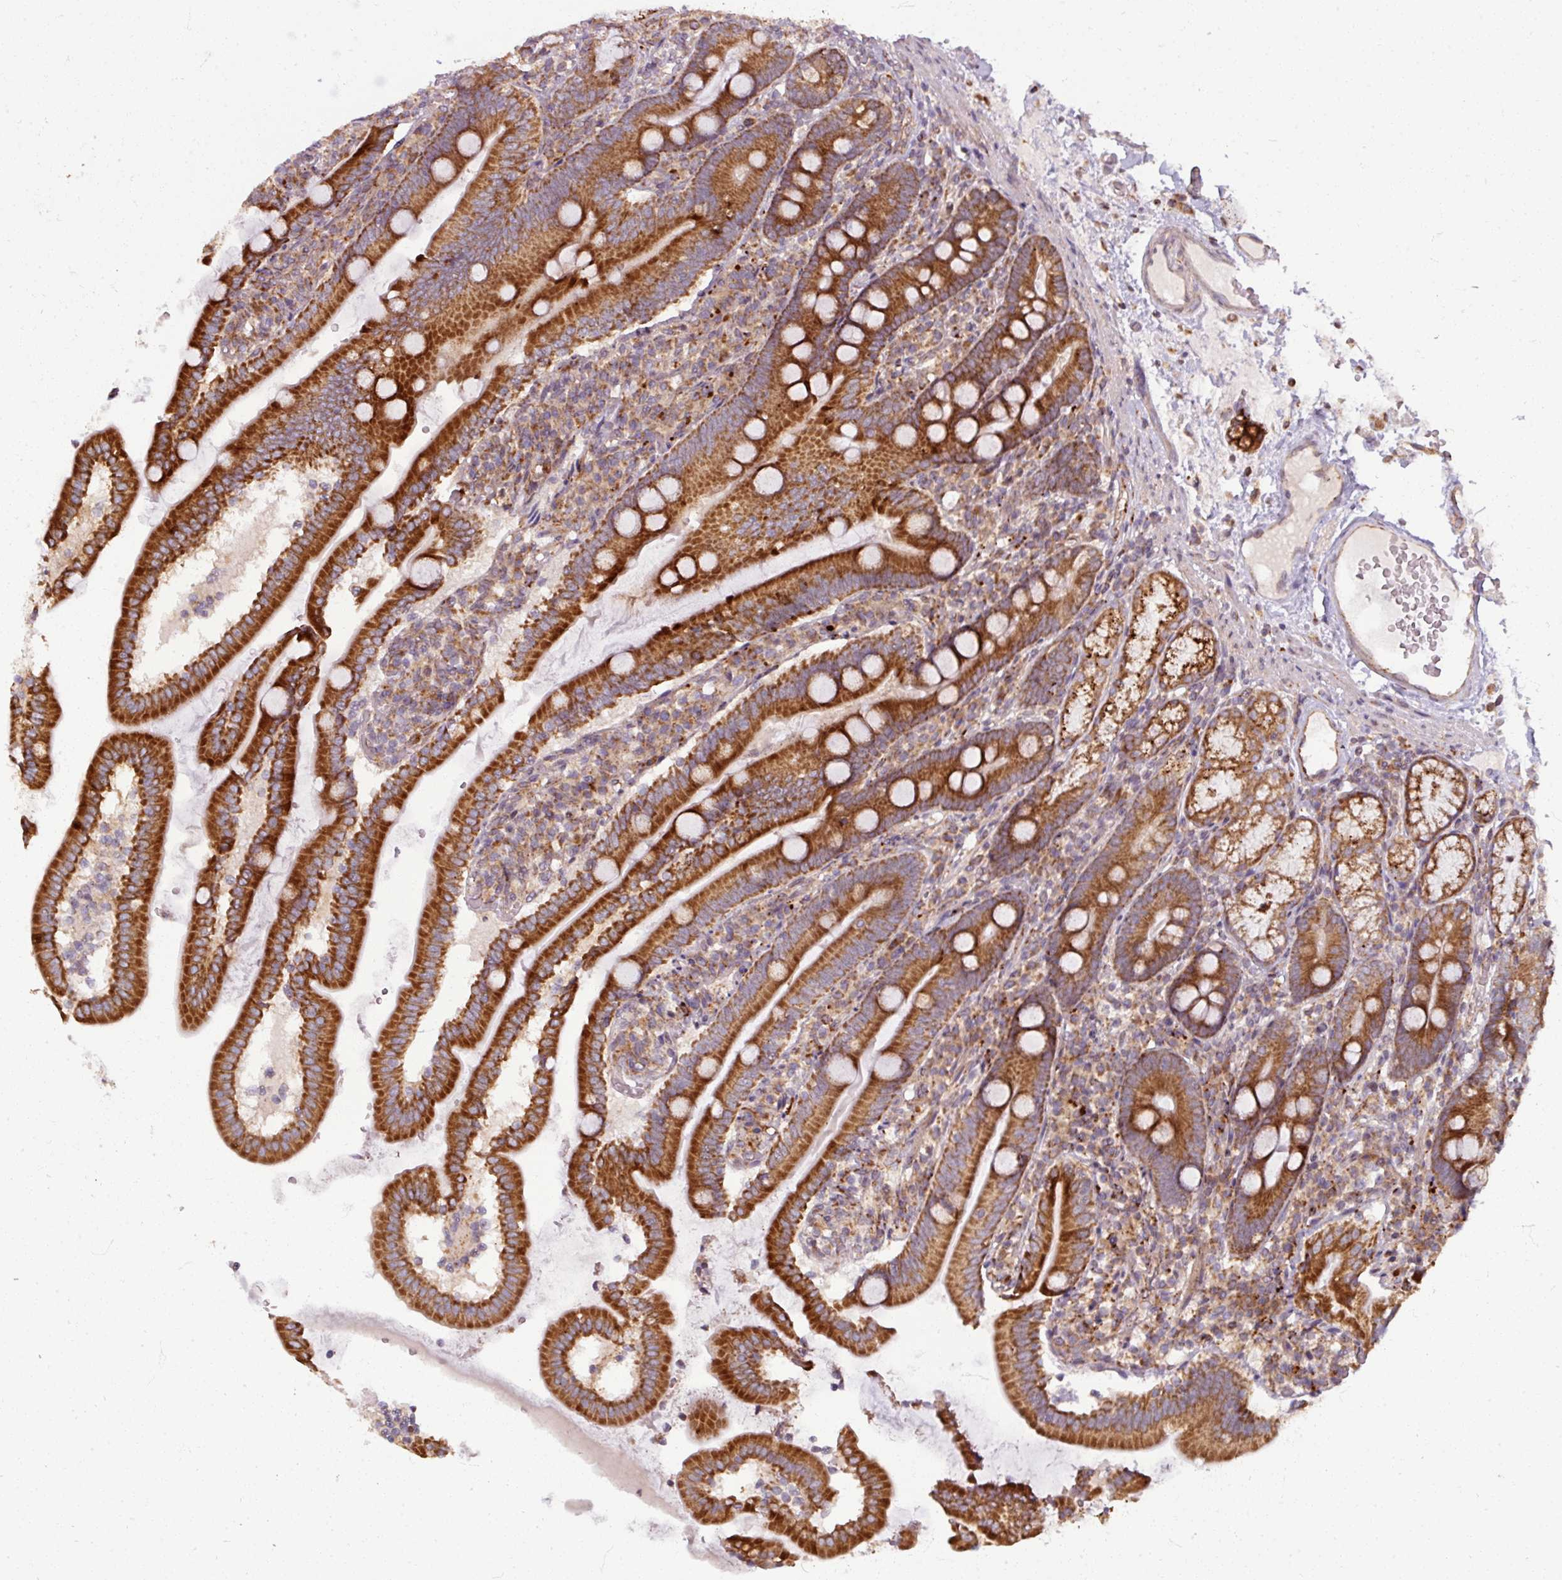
{"staining": {"intensity": "strong", "quantity": ">75%", "location": "cytoplasmic/membranous"}, "tissue": "duodenum", "cell_type": "Glandular cells", "image_type": "normal", "snomed": [{"axis": "morphology", "description": "Normal tissue, NOS"}, {"axis": "topography", "description": "Duodenum"}], "caption": "Duodenum stained with DAB (3,3'-diaminobenzidine) IHC shows high levels of strong cytoplasmic/membranous staining in about >75% of glandular cells.", "gene": "MAGT1", "patient": {"sex": "female", "age": 67}}